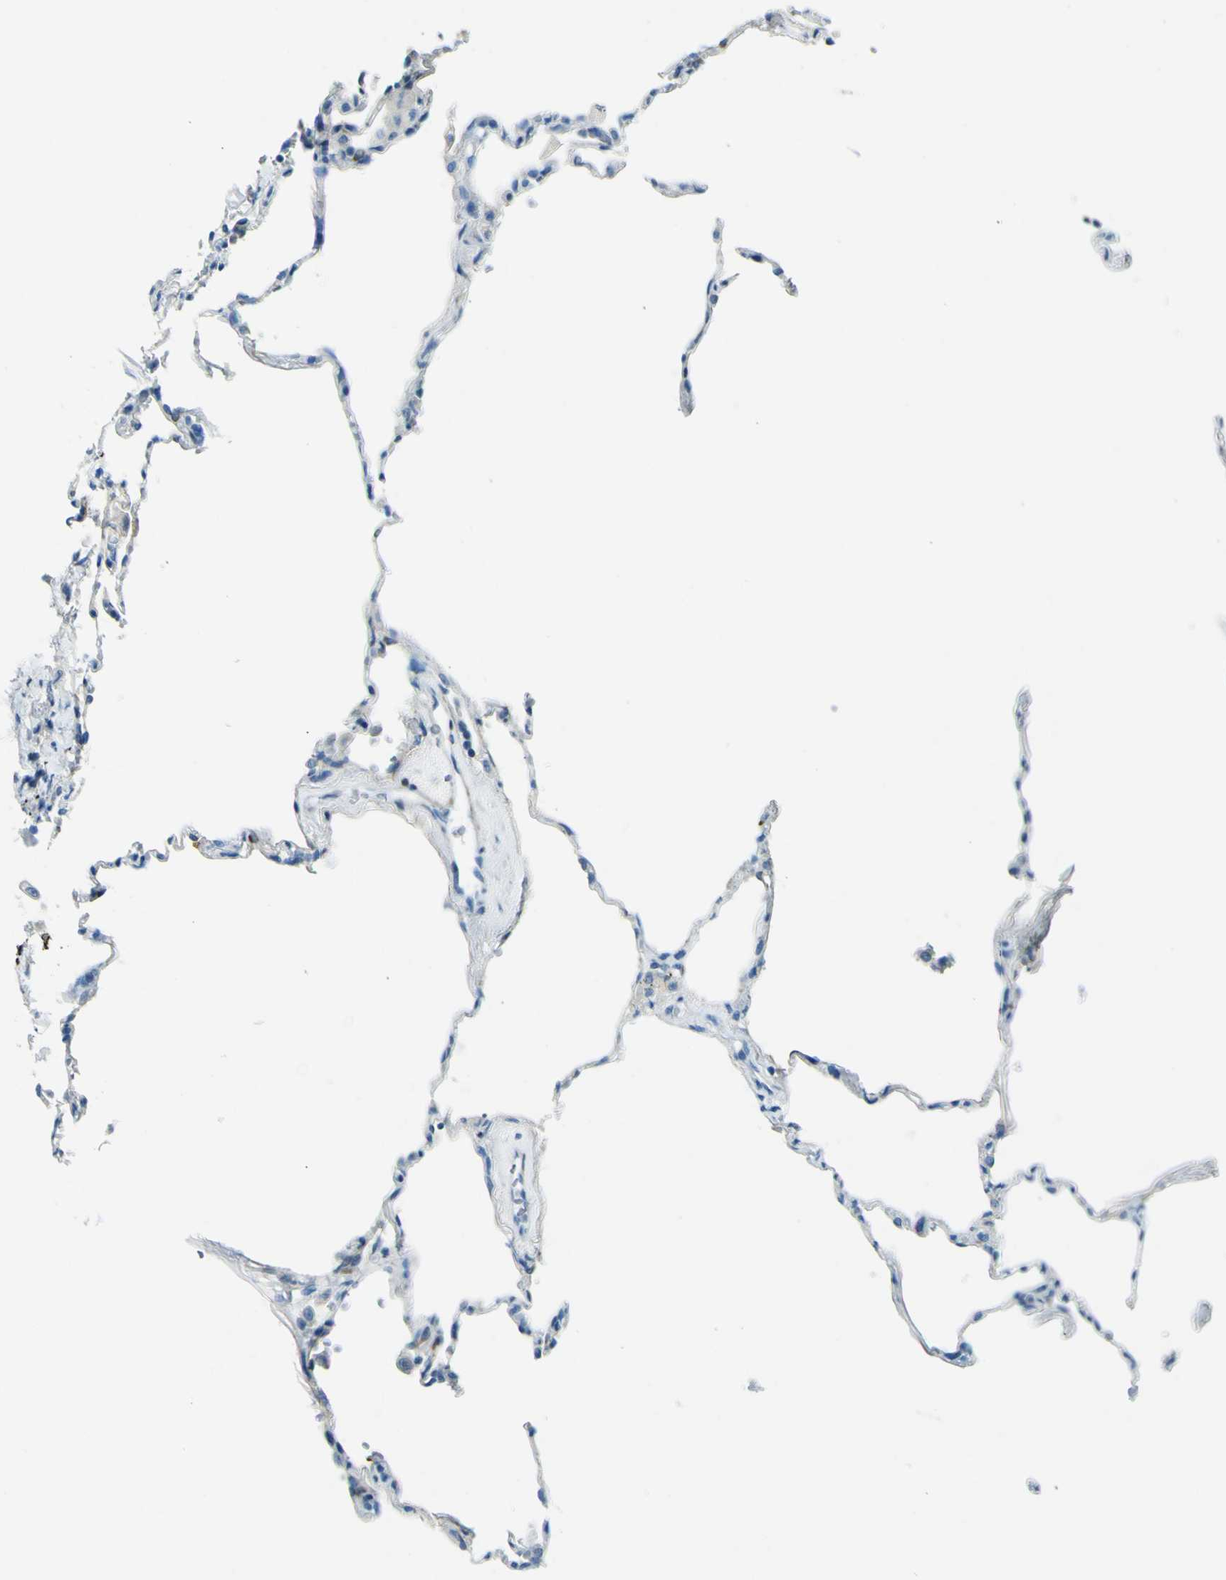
{"staining": {"intensity": "negative", "quantity": "none", "location": "none"}, "tissue": "lung", "cell_type": "Alveolar cells", "image_type": "normal", "snomed": [{"axis": "morphology", "description": "Normal tissue, NOS"}, {"axis": "topography", "description": "Lung"}], "caption": "DAB (3,3'-diaminobenzidine) immunohistochemical staining of unremarkable lung demonstrates no significant positivity in alveolar cells.", "gene": "SORCS1", "patient": {"sex": "male", "age": 59}}